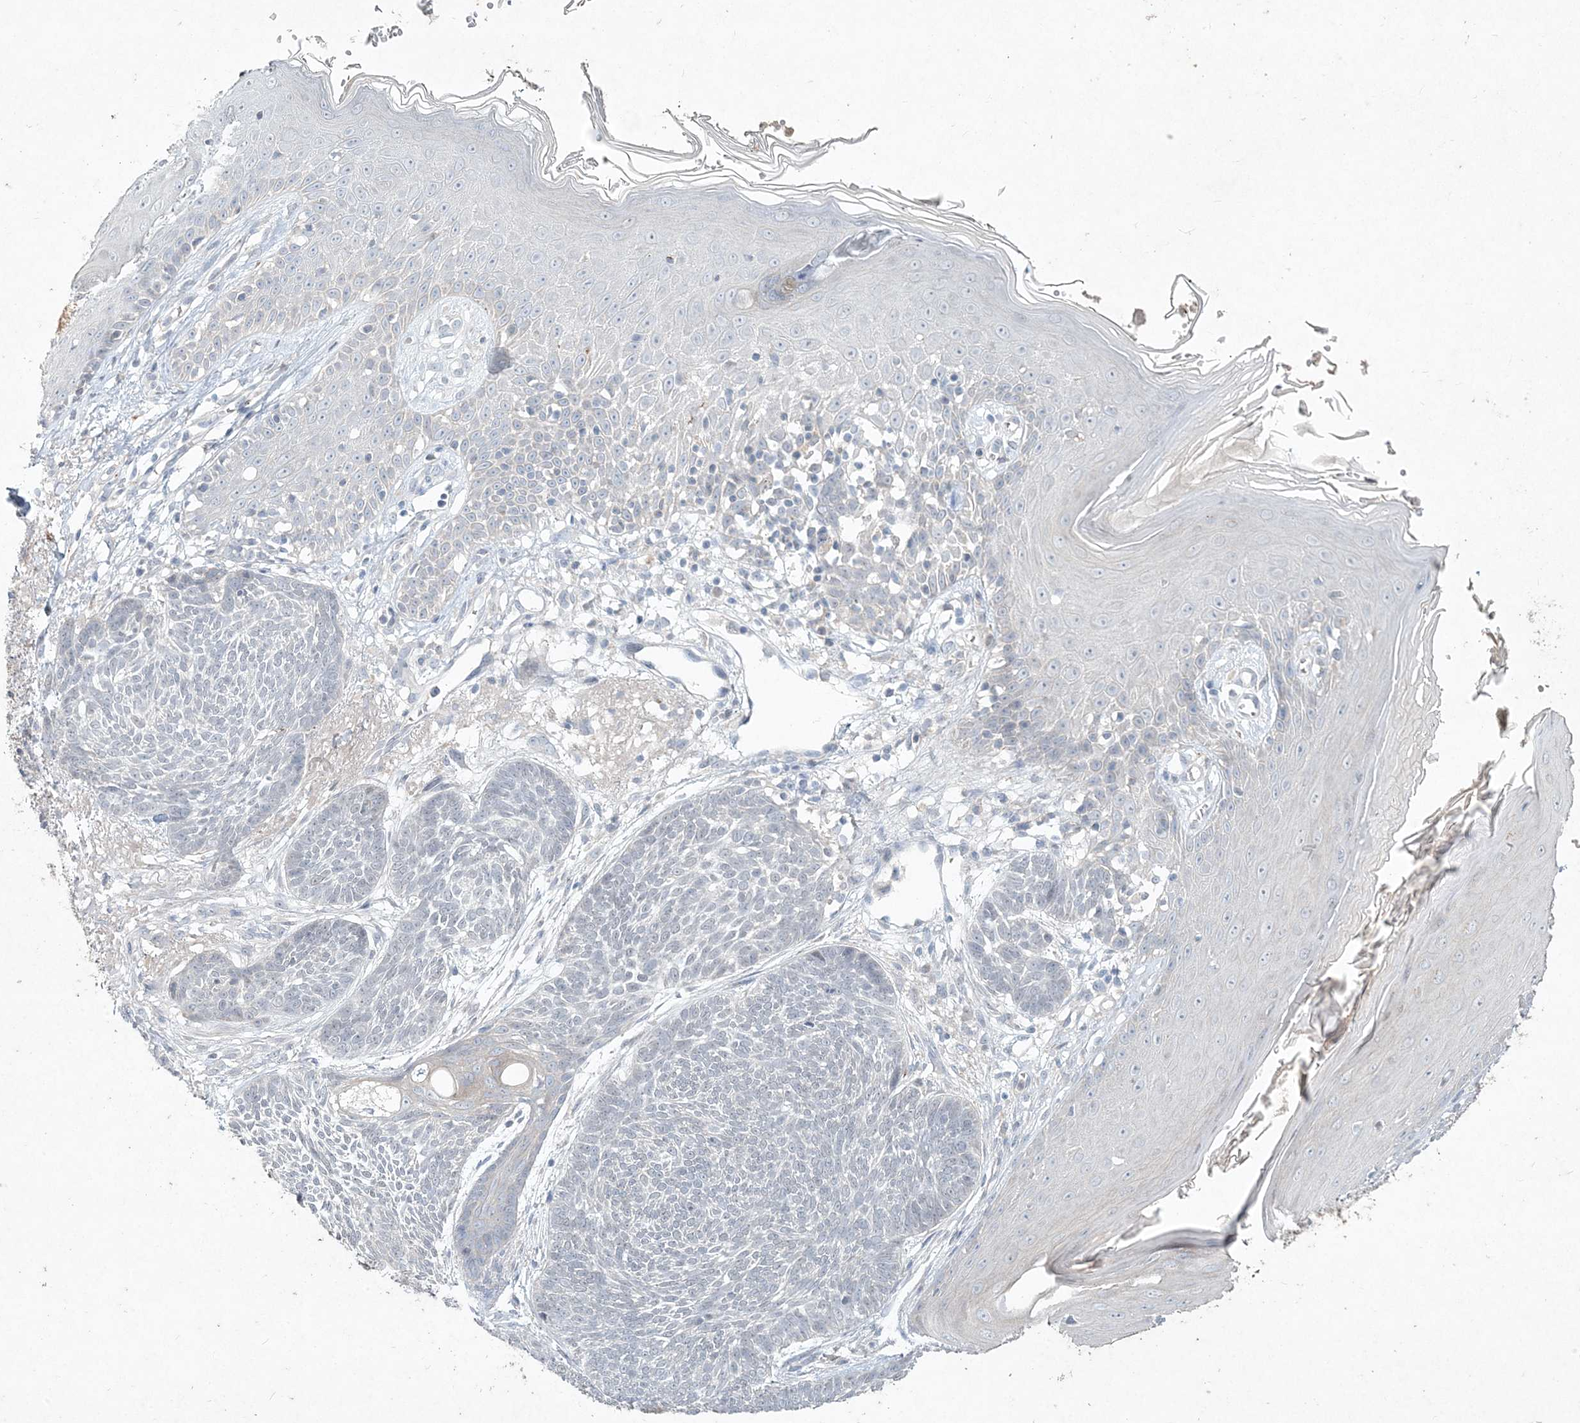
{"staining": {"intensity": "negative", "quantity": "none", "location": "none"}, "tissue": "skin cancer", "cell_type": "Tumor cells", "image_type": "cancer", "snomed": [{"axis": "morphology", "description": "Normal tissue, NOS"}, {"axis": "morphology", "description": "Basal cell carcinoma"}, {"axis": "topography", "description": "Skin"}], "caption": "The micrograph shows no significant staining in tumor cells of skin cancer (basal cell carcinoma).", "gene": "DNAH5", "patient": {"sex": "male", "age": 64}}